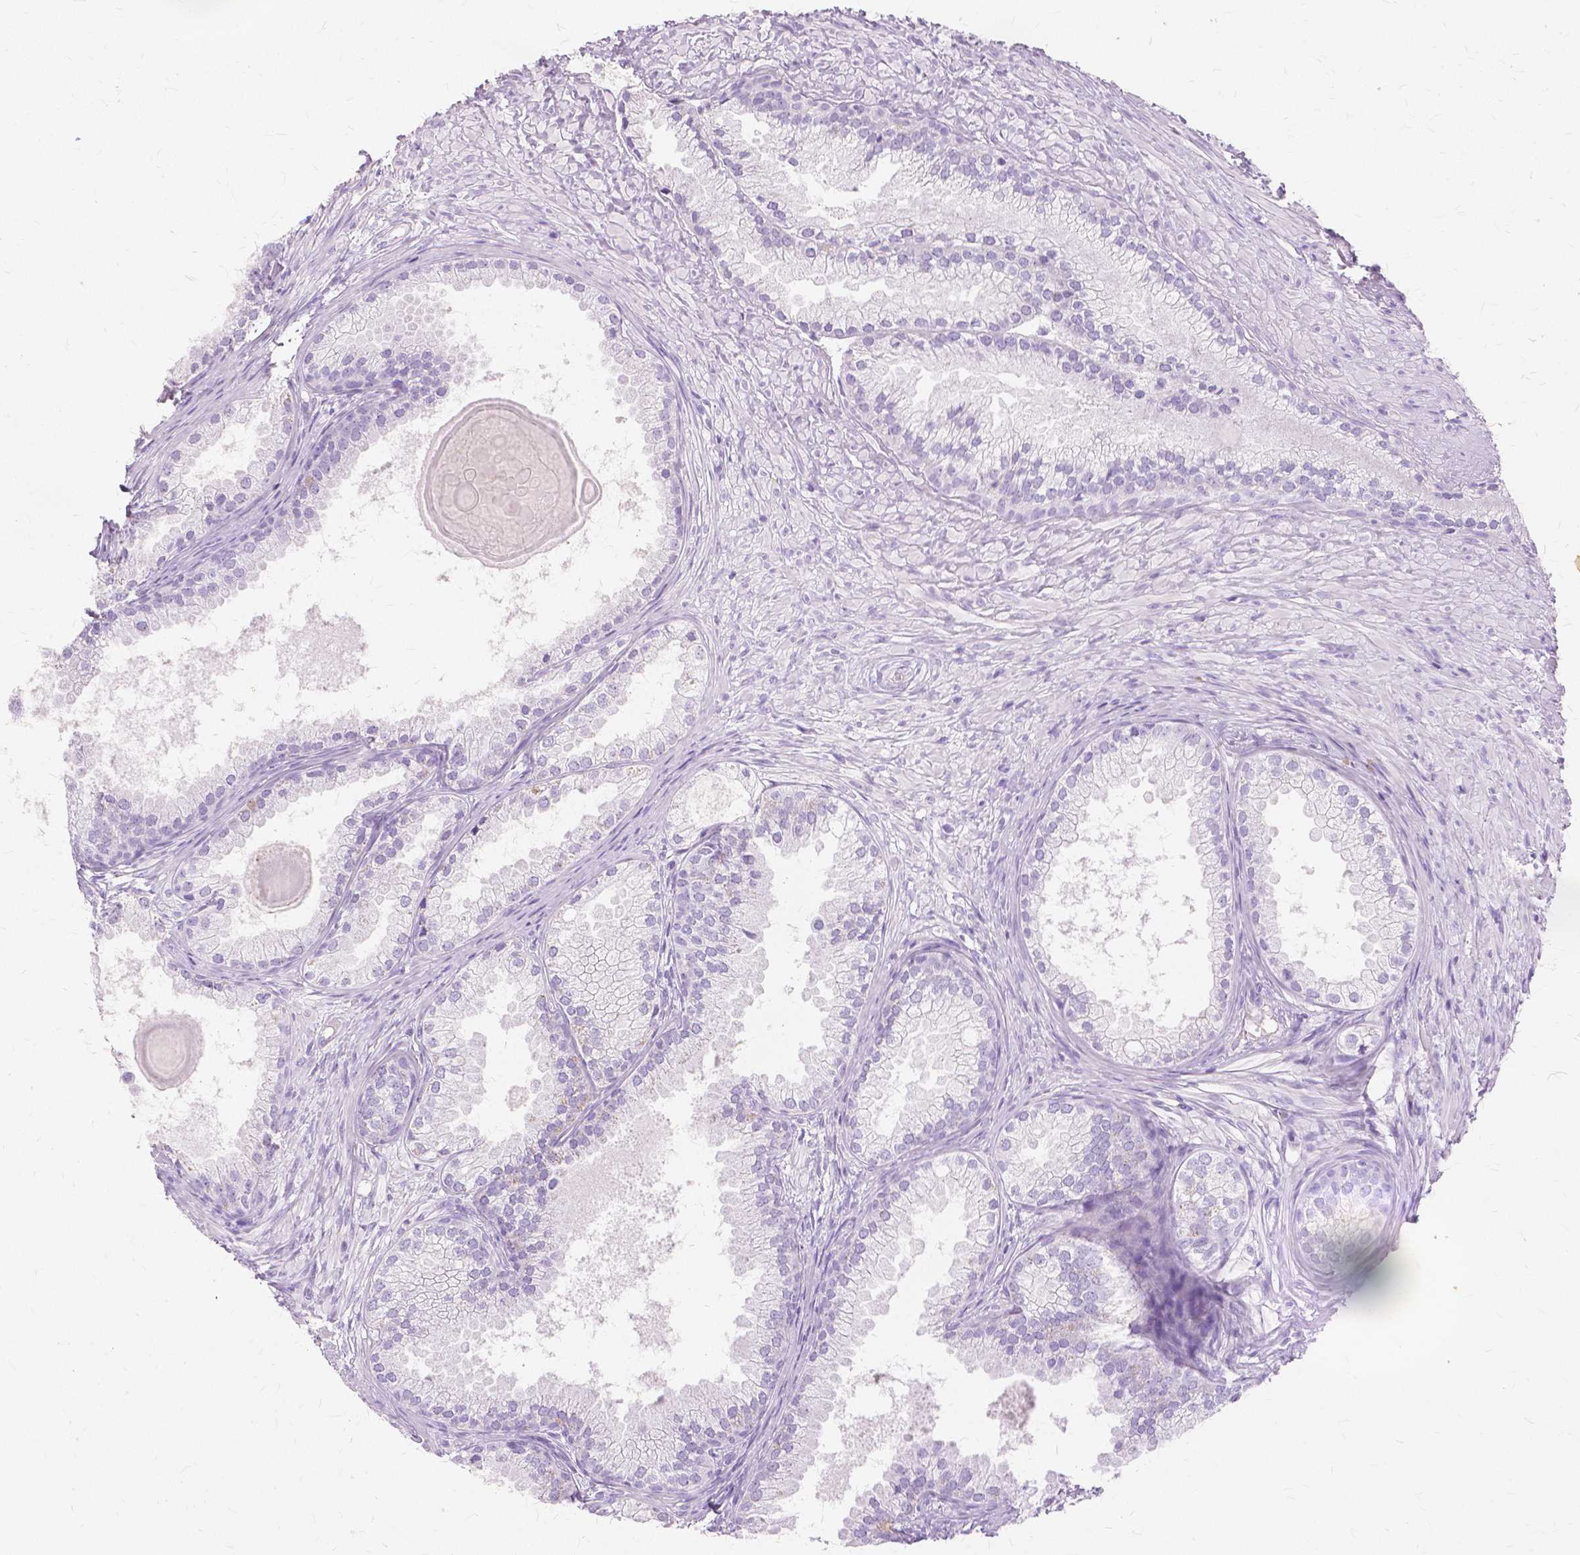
{"staining": {"intensity": "negative", "quantity": "none", "location": "none"}, "tissue": "prostate cancer", "cell_type": "Tumor cells", "image_type": "cancer", "snomed": [{"axis": "morphology", "description": "Adenocarcinoma, High grade"}, {"axis": "topography", "description": "Prostate"}], "caption": "Protein analysis of prostate cancer (high-grade adenocarcinoma) reveals no significant expression in tumor cells.", "gene": "TGM1", "patient": {"sex": "male", "age": 83}}